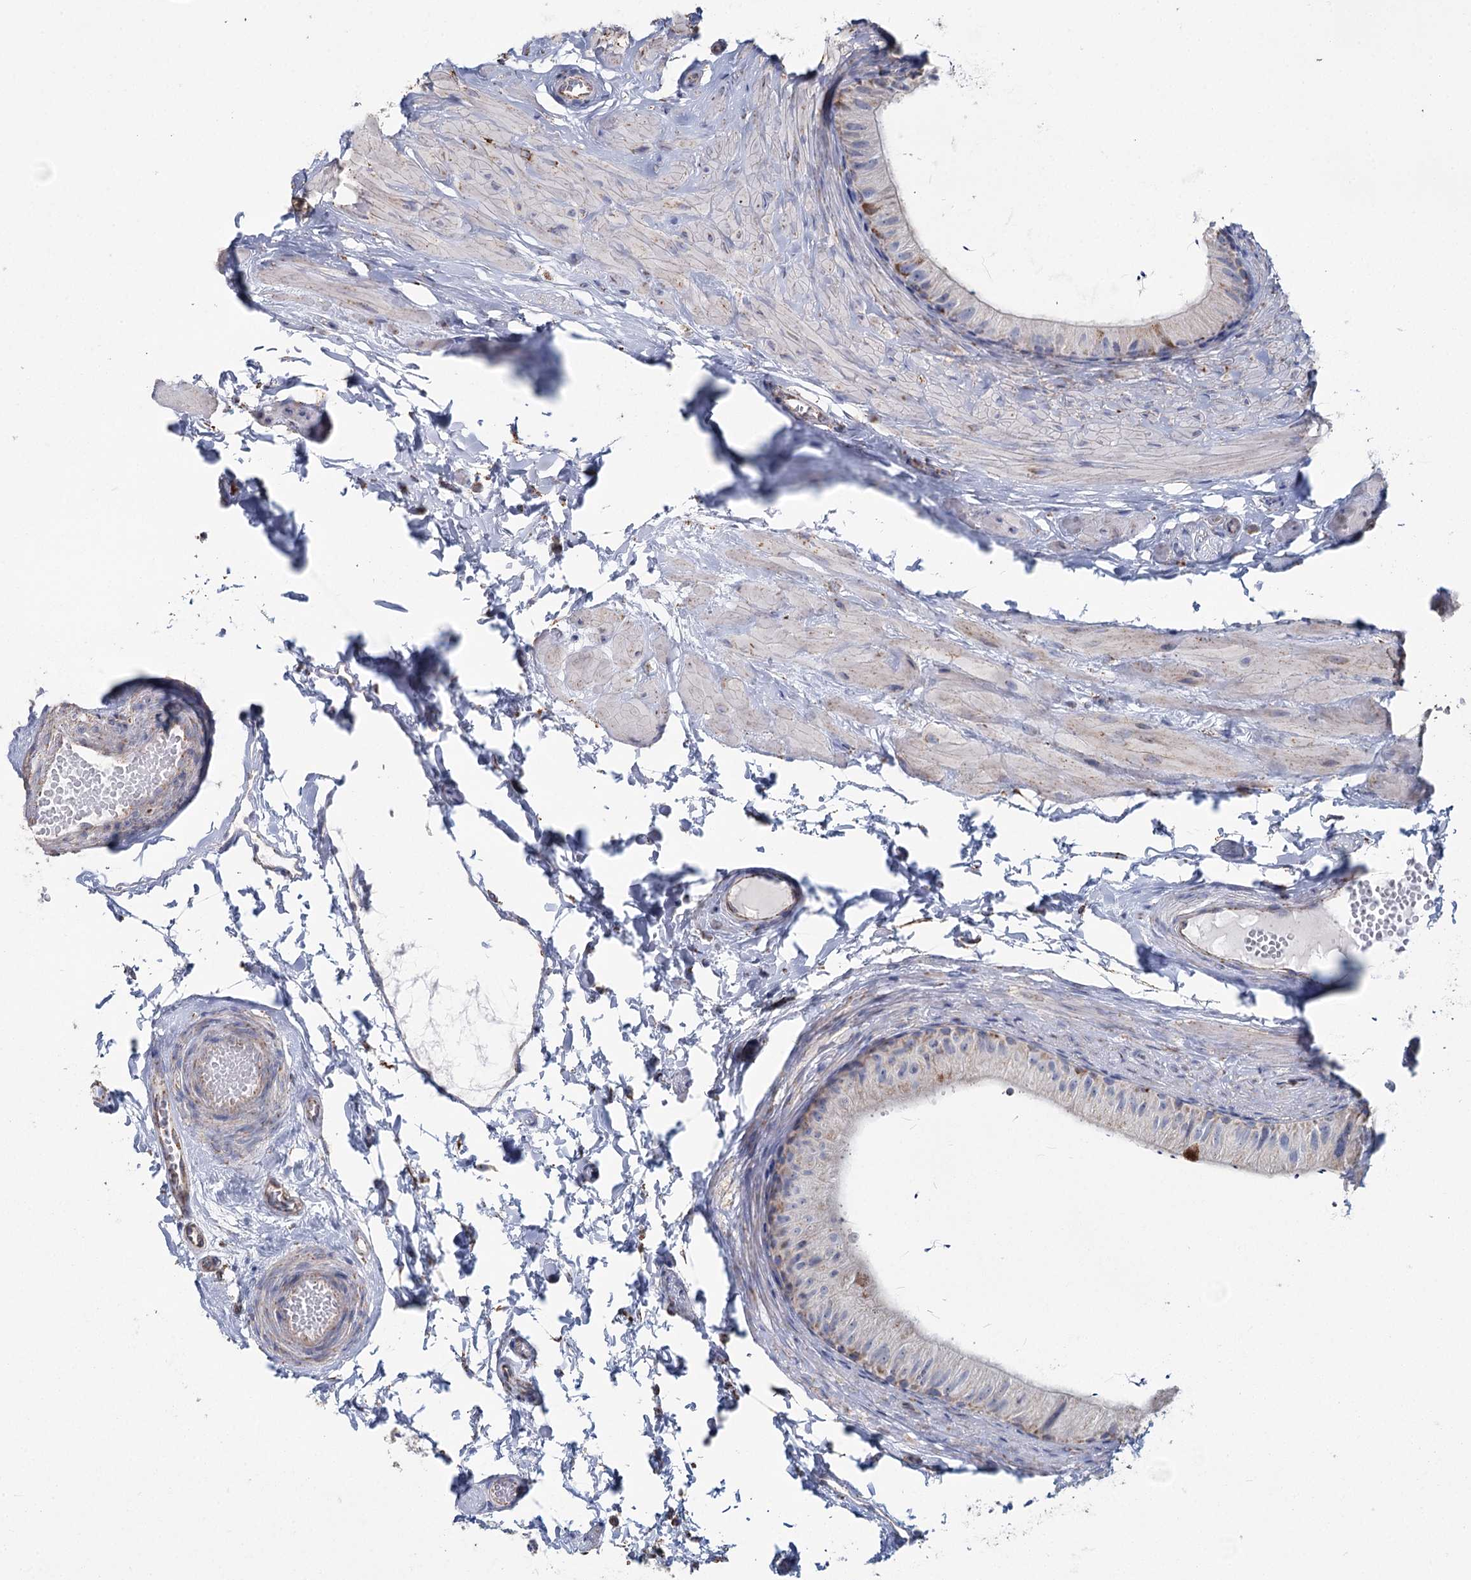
{"staining": {"intensity": "moderate", "quantity": "<25%", "location": "cytoplasmic/membranous"}, "tissue": "epididymis", "cell_type": "Glandular cells", "image_type": "normal", "snomed": [{"axis": "morphology", "description": "Normal tissue, NOS"}, {"axis": "topography", "description": "Epididymis"}], "caption": "This is an image of immunohistochemistry (IHC) staining of normal epididymis, which shows moderate expression in the cytoplasmic/membranous of glandular cells.", "gene": "MRPL44", "patient": {"sex": "male", "age": 50}}